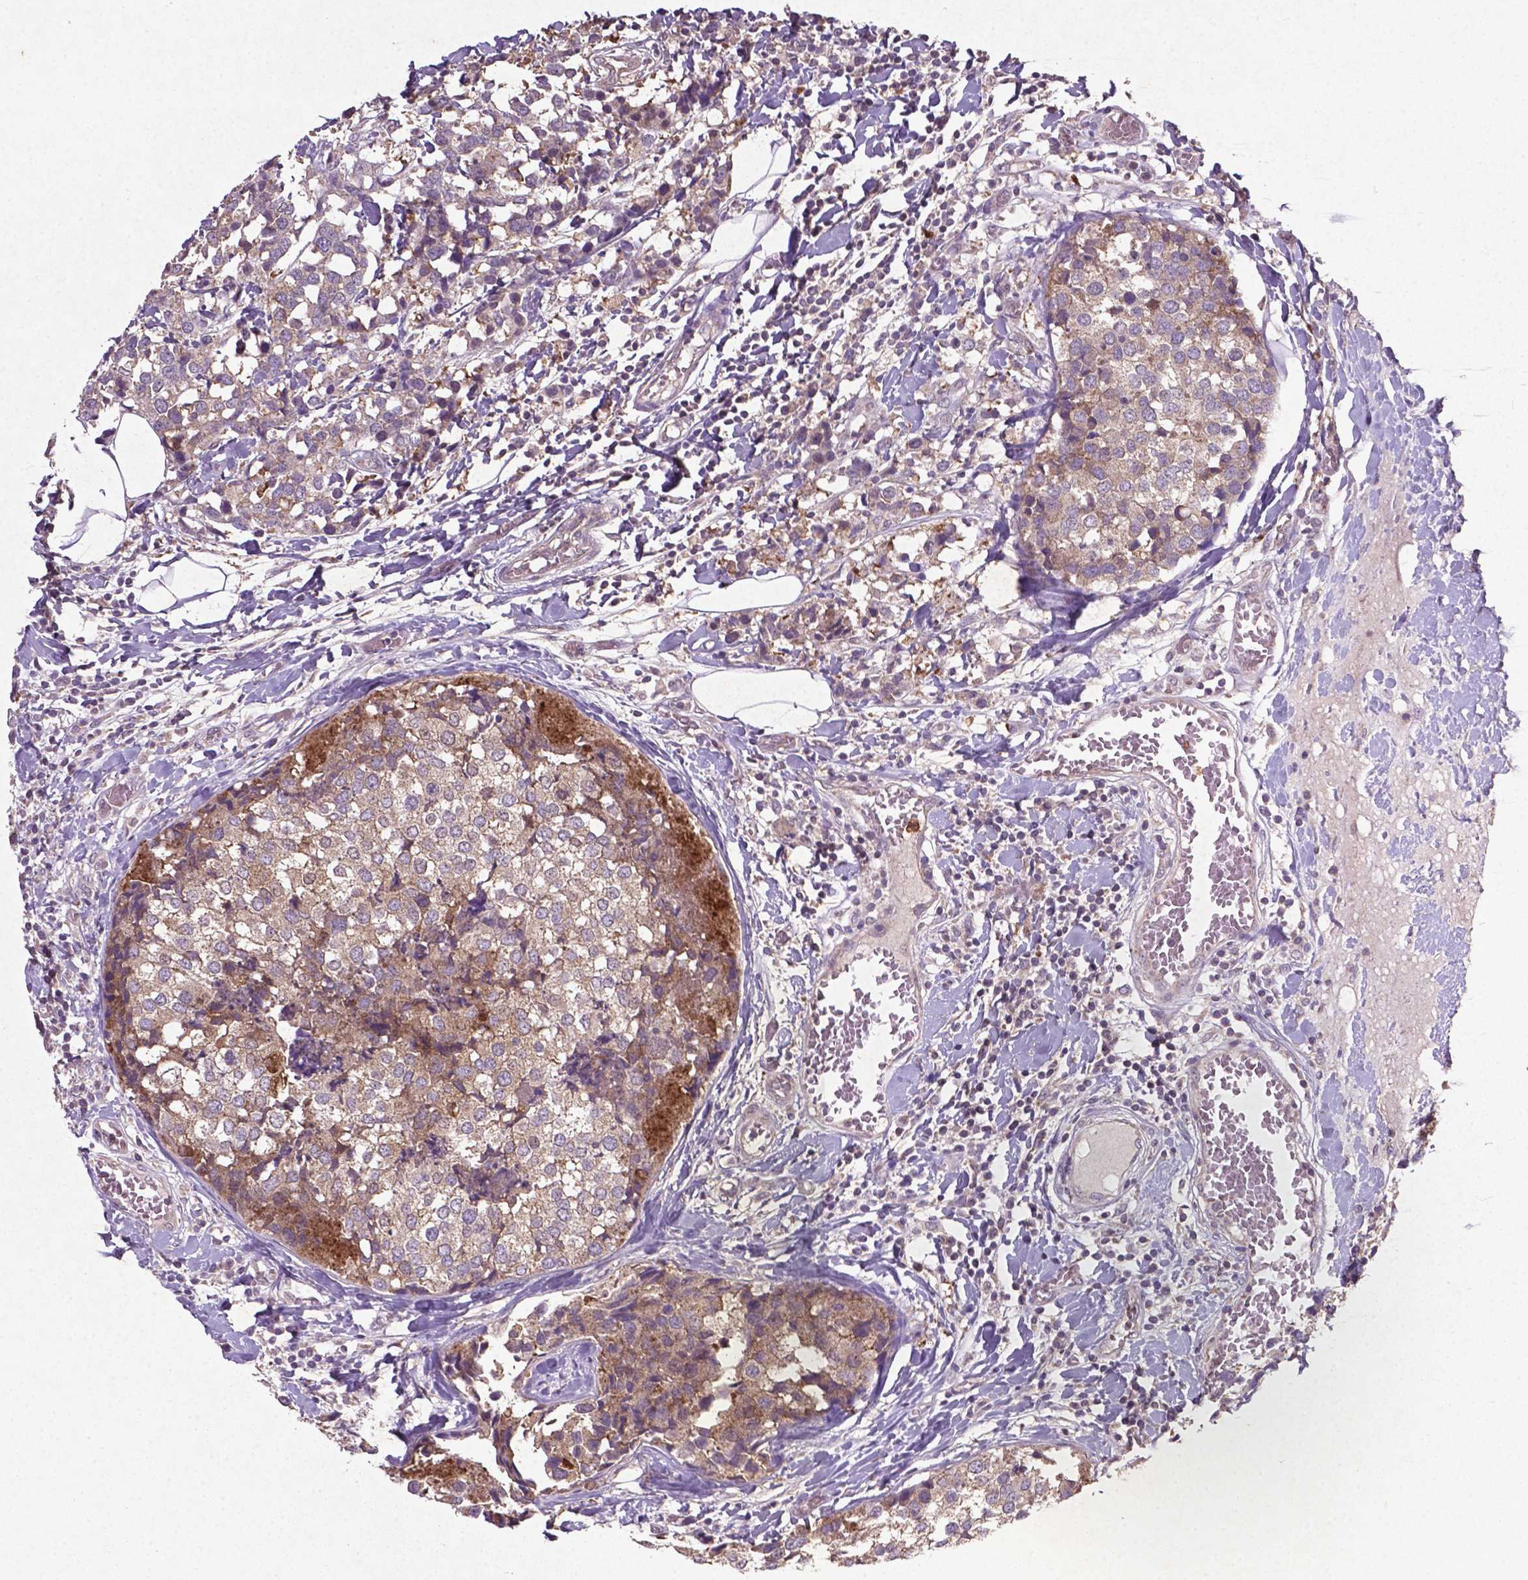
{"staining": {"intensity": "moderate", "quantity": "25%-75%", "location": "cytoplasmic/membranous"}, "tissue": "breast cancer", "cell_type": "Tumor cells", "image_type": "cancer", "snomed": [{"axis": "morphology", "description": "Lobular carcinoma"}, {"axis": "topography", "description": "Breast"}], "caption": "Human lobular carcinoma (breast) stained with a protein marker reveals moderate staining in tumor cells.", "gene": "MTOR", "patient": {"sex": "female", "age": 59}}